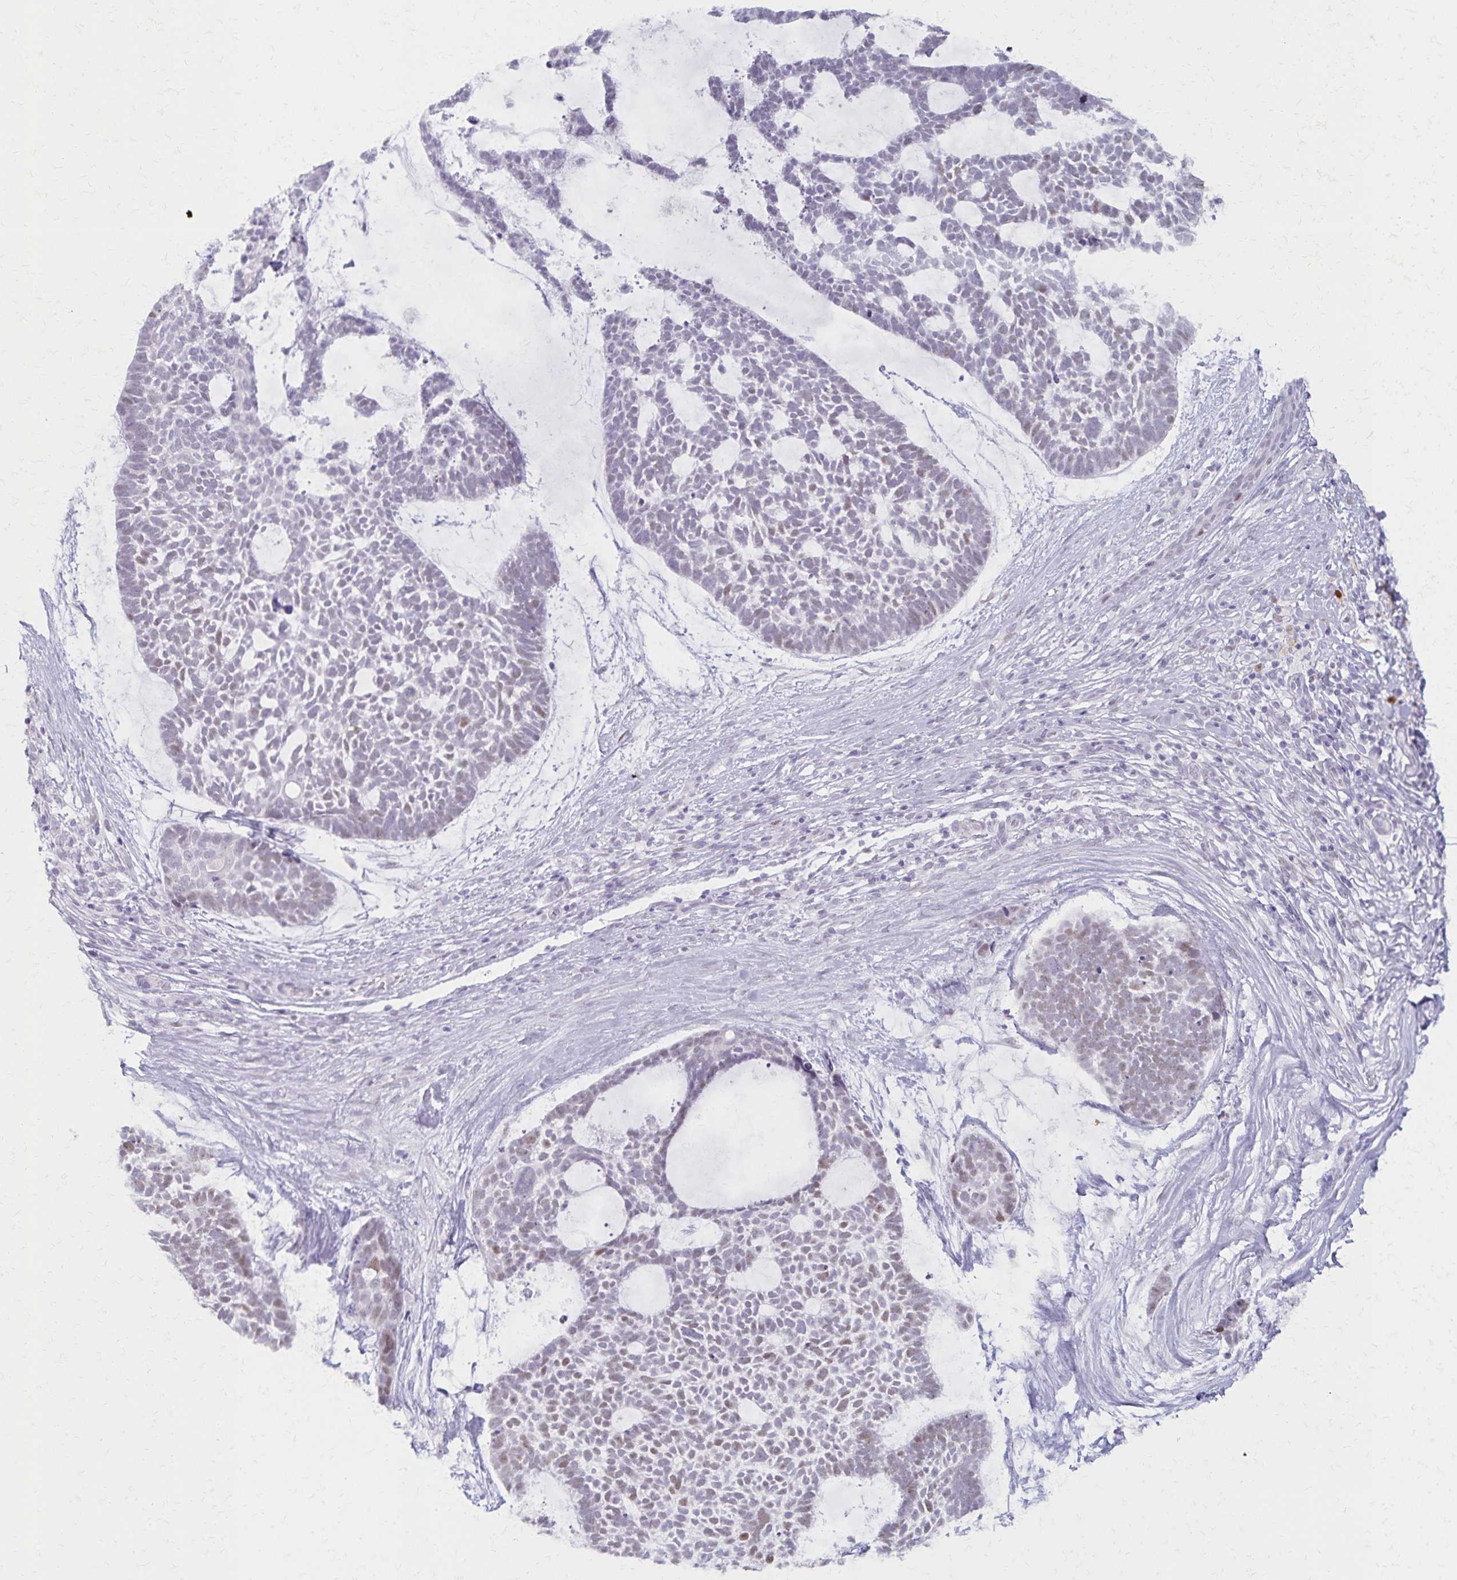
{"staining": {"intensity": "weak", "quantity": "<25%", "location": "nuclear"}, "tissue": "skin cancer", "cell_type": "Tumor cells", "image_type": "cancer", "snomed": [{"axis": "morphology", "description": "Basal cell carcinoma"}, {"axis": "topography", "description": "Skin"}], "caption": "An immunohistochemistry (IHC) histopathology image of skin cancer is shown. There is no staining in tumor cells of skin cancer.", "gene": "MORC4", "patient": {"sex": "male", "age": 64}}